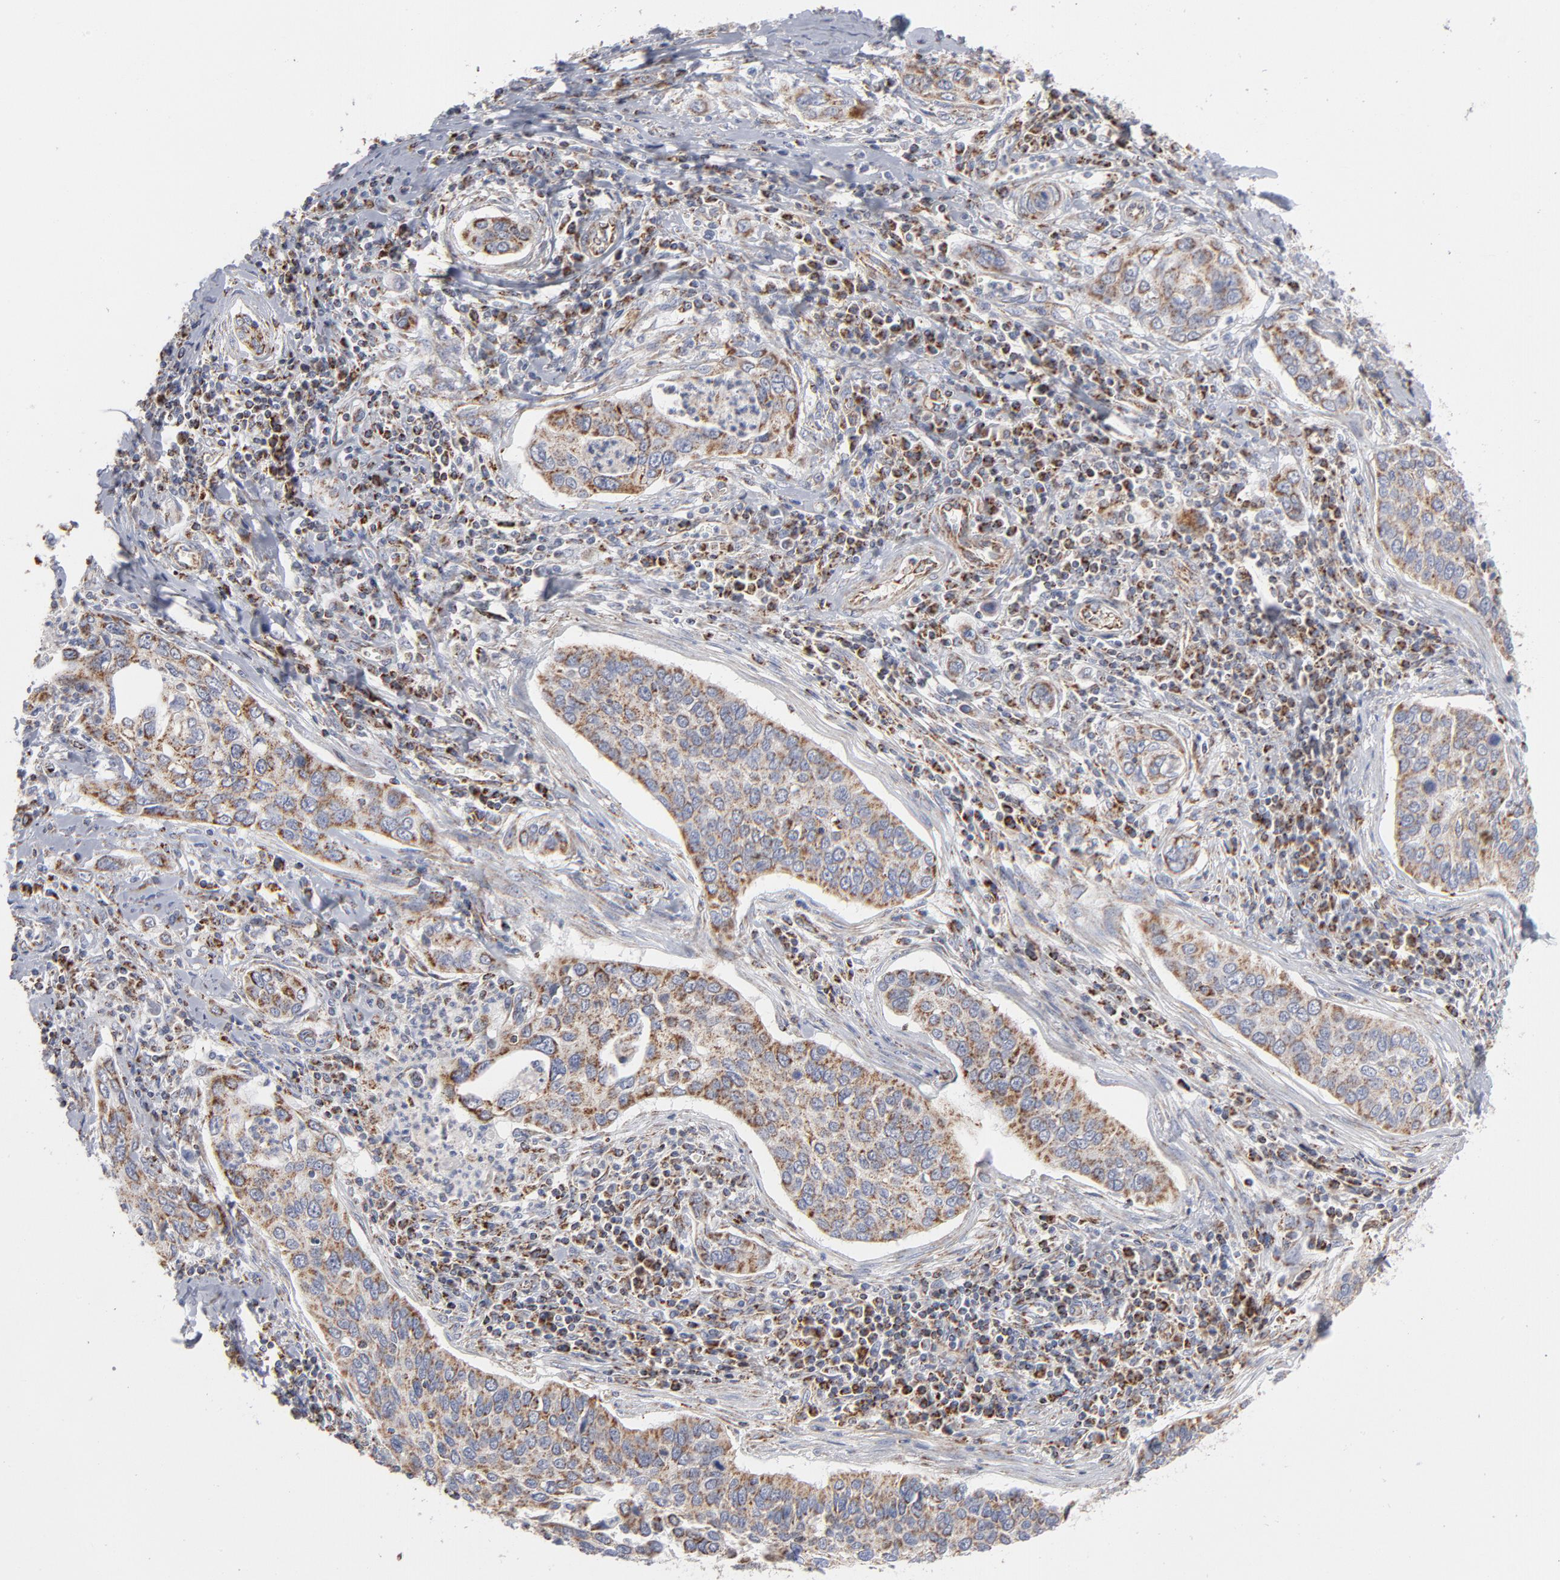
{"staining": {"intensity": "strong", "quantity": ">75%", "location": "cytoplasmic/membranous"}, "tissue": "cervical cancer", "cell_type": "Tumor cells", "image_type": "cancer", "snomed": [{"axis": "morphology", "description": "Squamous cell carcinoma, NOS"}, {"axis": "topography", "description": "Cervix"}], "caption": "Cervical cancer stained with DAB IHC exhibits high levels of strong cytoplasmic/membranous staining in approximately >75% of tumor cells. The staining was performed using DAB to visualize the protein expression in brown, while the nuclei were stained in blue with hematoxylin (Magnification: 20x).", "gene": "ASB3", "patient": {"sex": "female", "age": 53}}